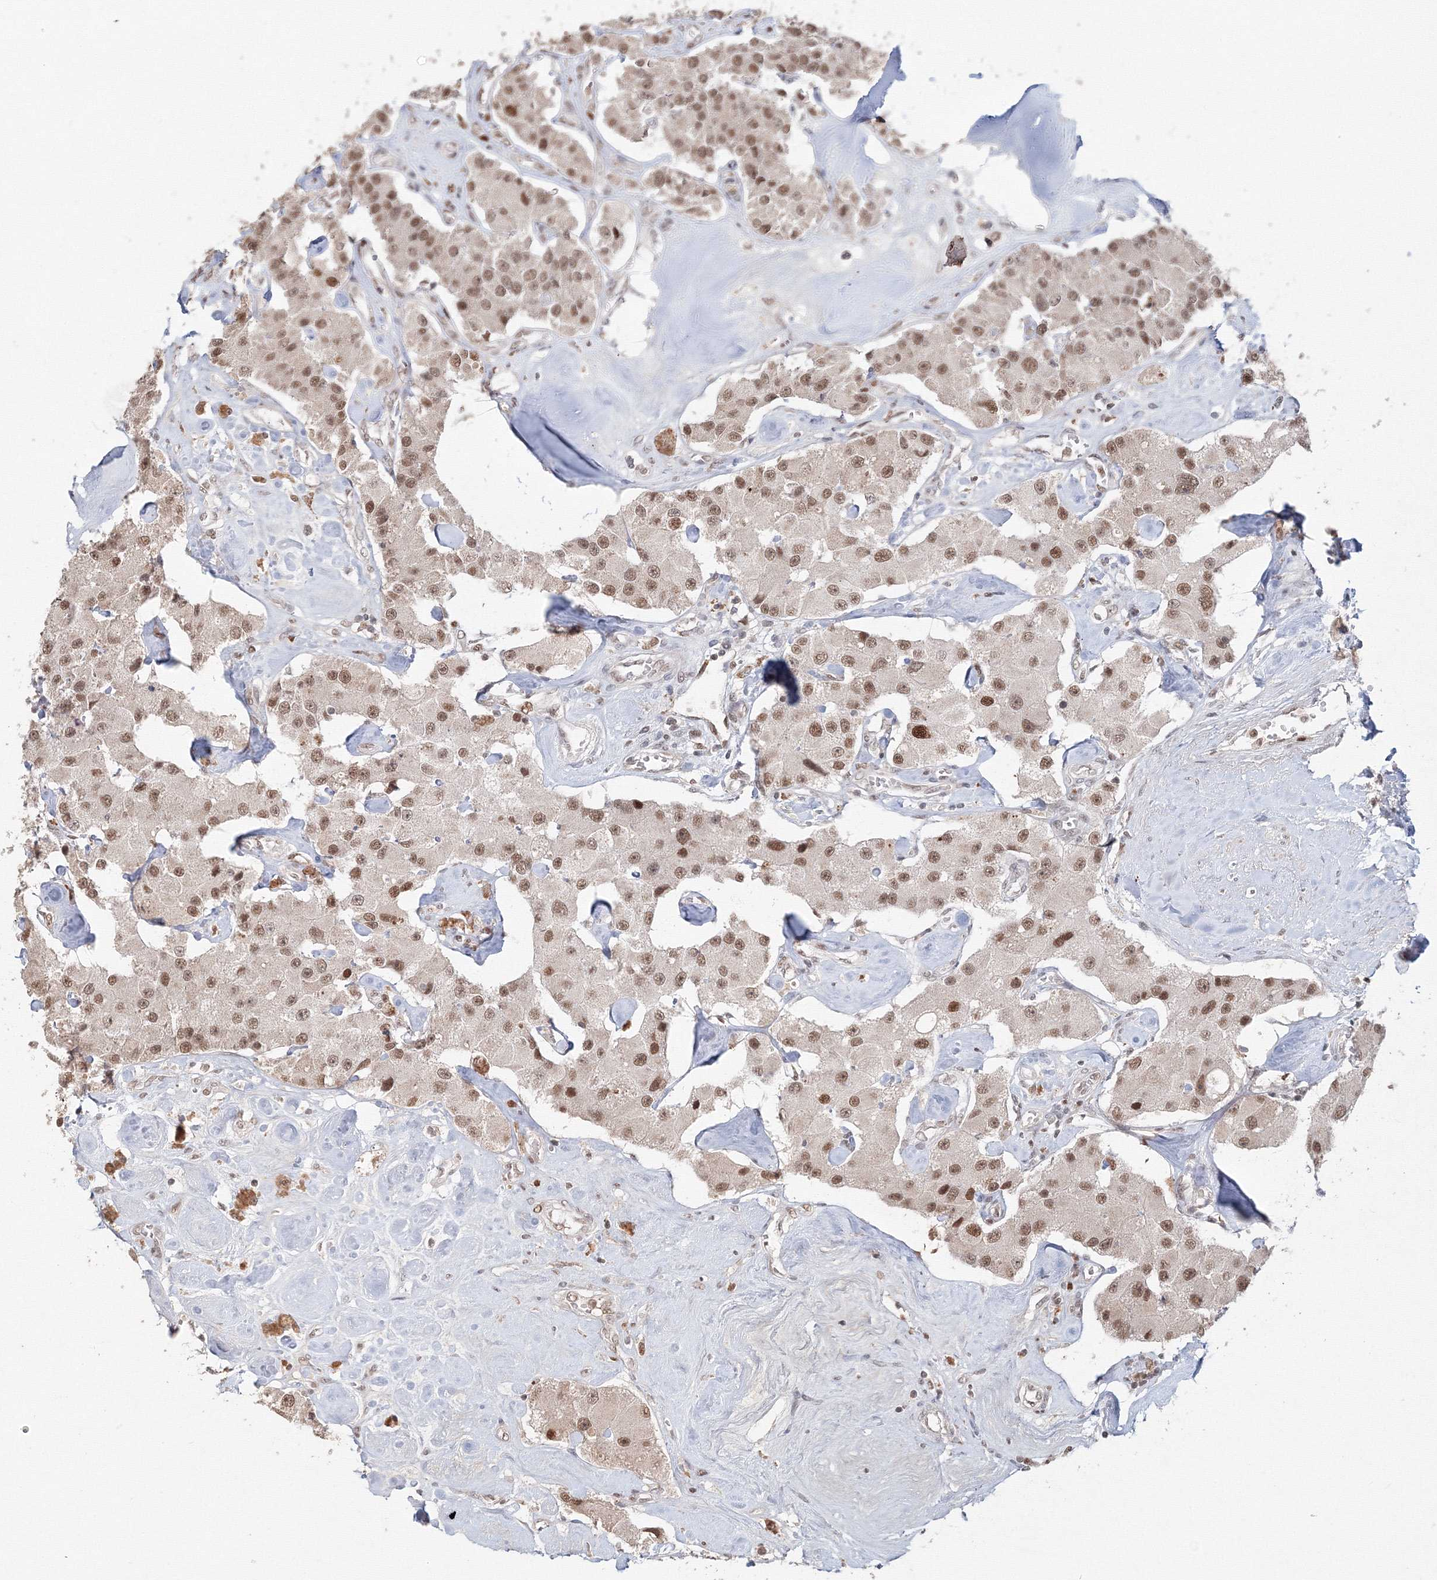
{"staining": {"intensity": "moderate", "quantity": ">75%", "location": "nuclear"}, "tissue": "carcinoid", "cell_type": "Tumor cells", "image_type": "cancer", "snomed": [{"axis": "morphology", "description": "Carcinoid, malignant, NOS"}, {"axis": "topography", "description": "Pancreas"}], "caption": "This is a histology image of IHC staining of malignant carcinoid, which shows moderate staining in the nuclear of tumor cells.", "gene": "IWS1", "patient": {"sex": "male", "age": 41}}